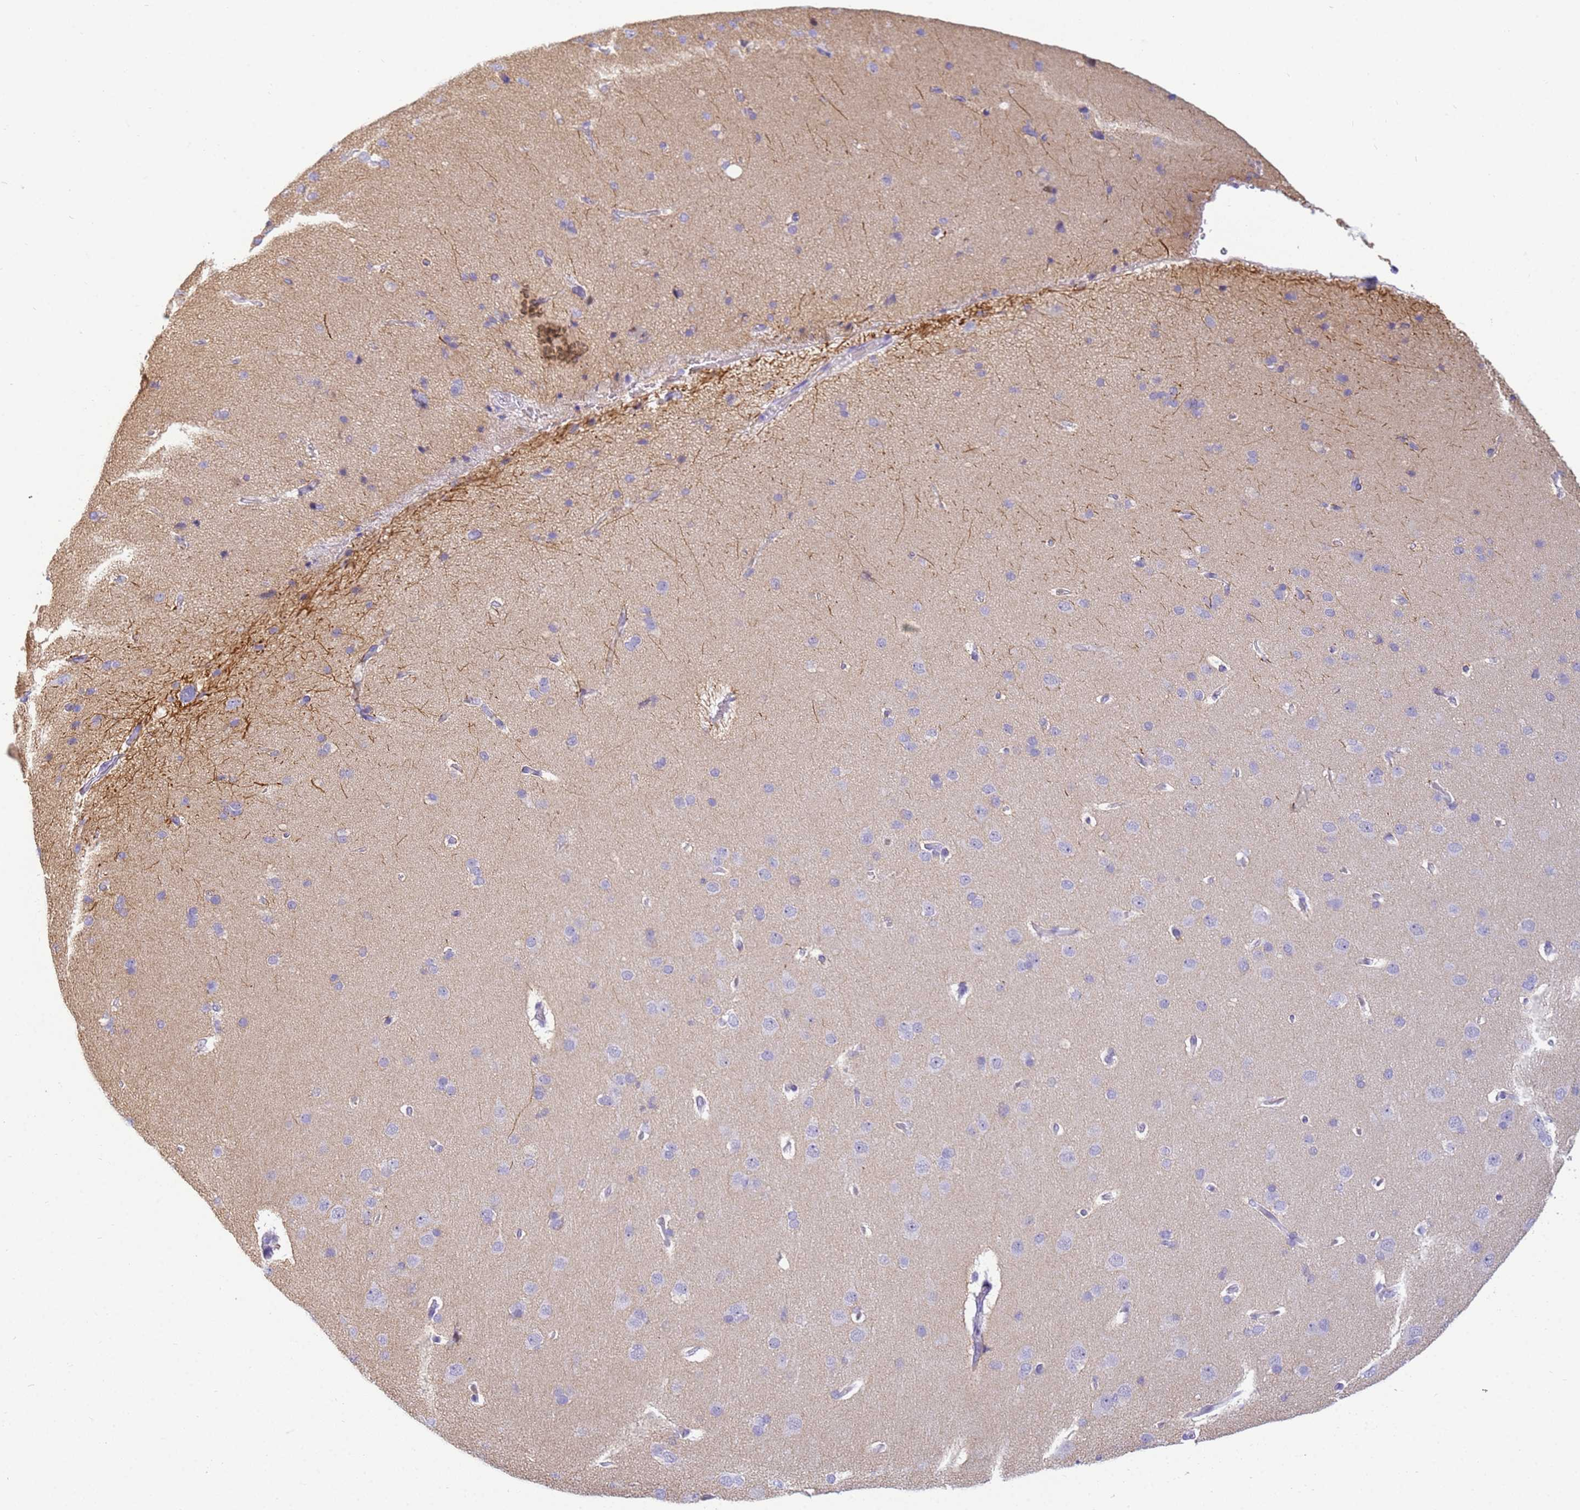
{"staining": {"intensity": "negative", "quantity": "none", "location": "none"}, "tissue": "cerebral cortex", "cell_type": "Endothelial cells", "image_type": "normal", "snomed": [{"axis": "morphology", "description": "Normal tissue, NOS"}, {"axis": "topography", "description": "Cerebral cortex"}], "caption": "Endothelial cells show no significant protein expression in unremarkable cerebral cortex.", "gene": "SNX20", "patient": {"sex": "male", "age": 62}}